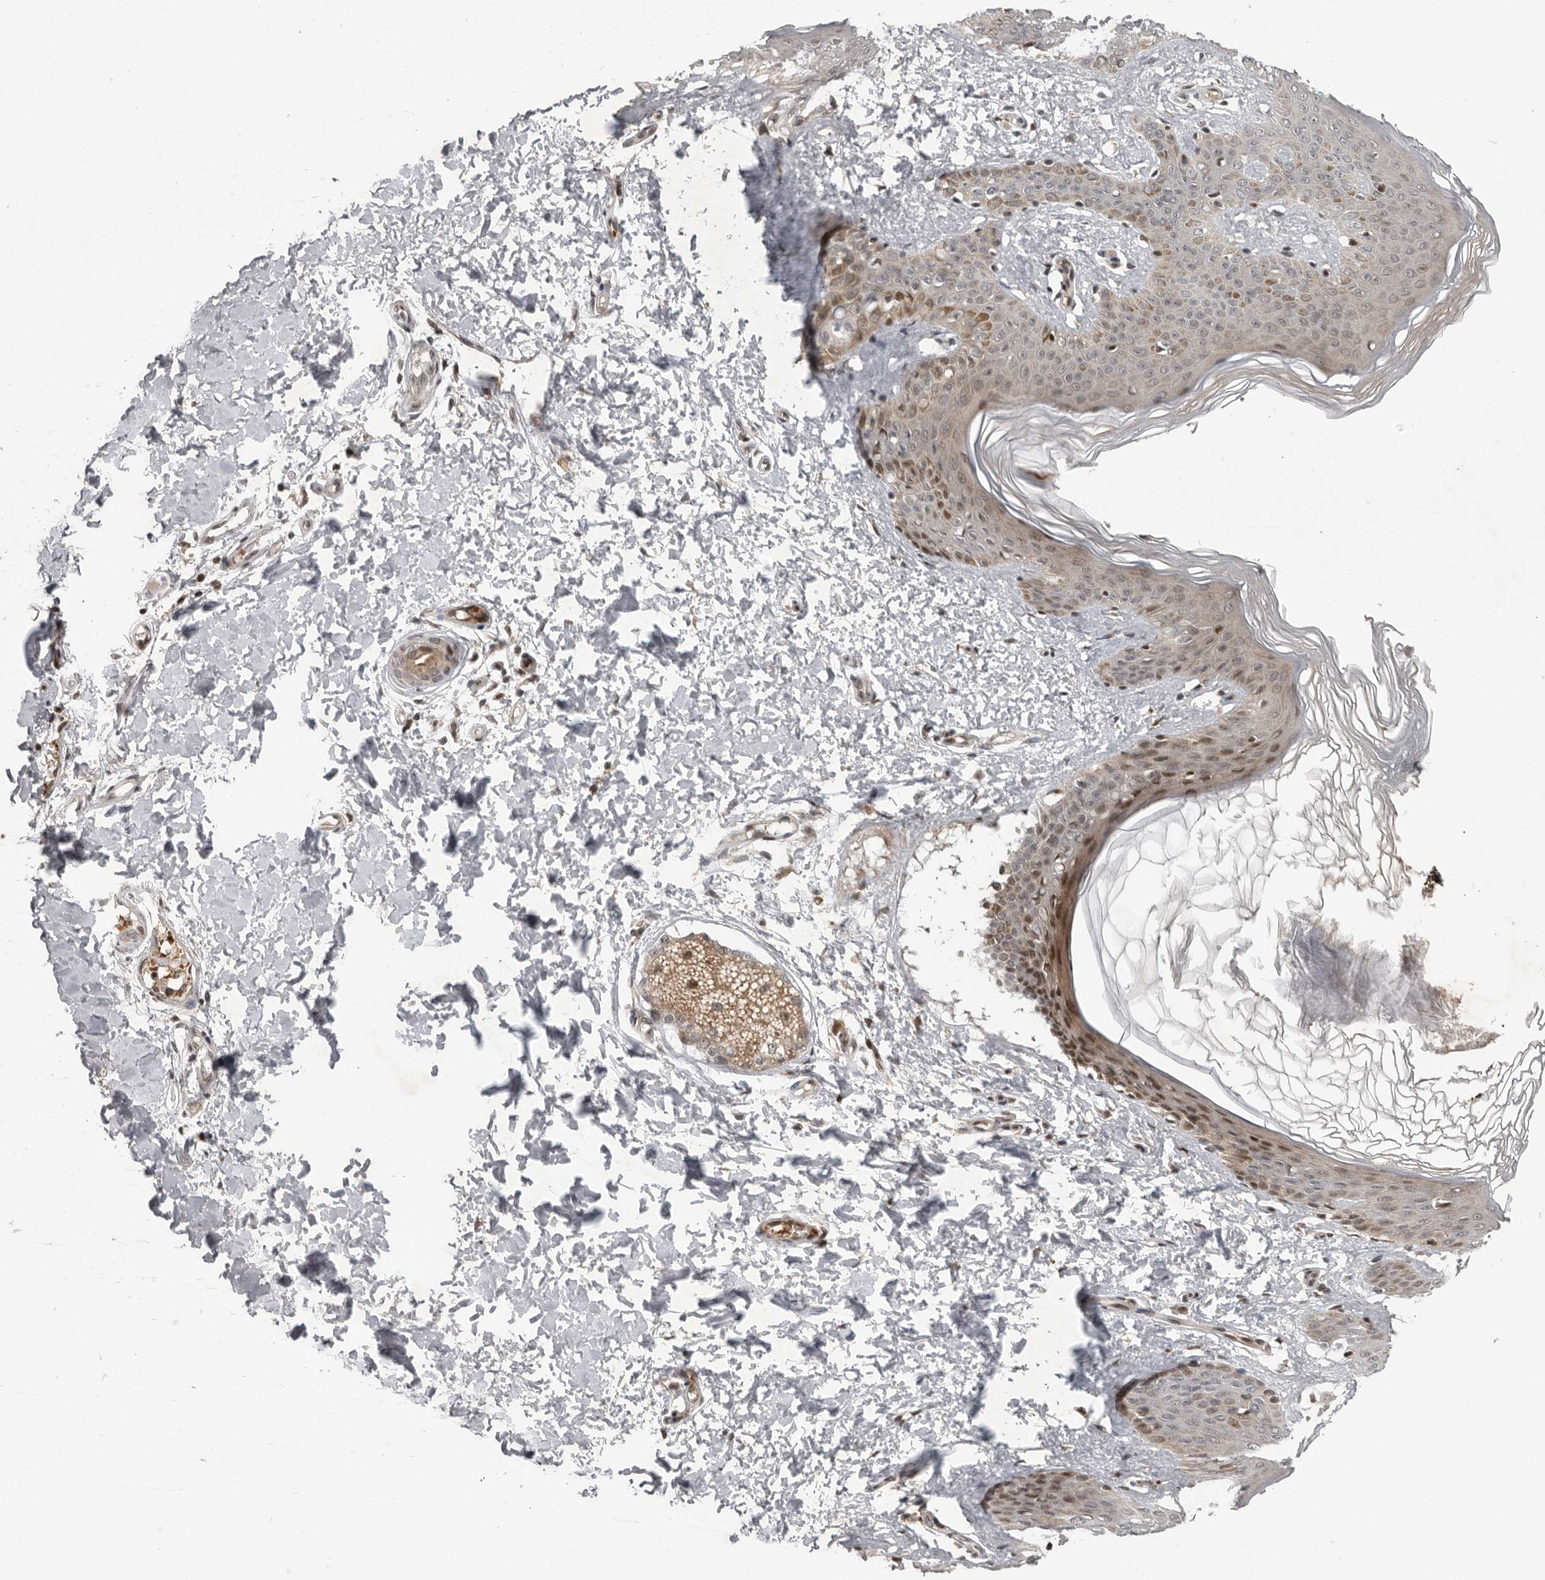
{"staining": {"intensity": "moderate", "quantity": ">75%", "location": "cytoplasmic/membranous,nuclear"}, "tissue": "skin", "cell_type": "Fibroblasts", "image_type": "normal", "snomed": [{"axis": "morphology", "description": "Normal tissue, NOS"}, {"axis": "morphology", "description": "Neoplasm, benign, NOS"}, {"axis": "topography", "description": "Skin"}, {"axis": "topography", "description": "Soft tissue"}], "caption": "Immunohistochemistry image of normal skin: skin stained using immunohistochemistry displays medium levels of moderate protein expression localized specifically in the cytoplasmic/membranous,nuclear of fibroblasts, appearing as a cytoplasmic/membranous,nuclear brown color.", "gene": "RABIF", "patient": {"sex": "male", "age": 26}}